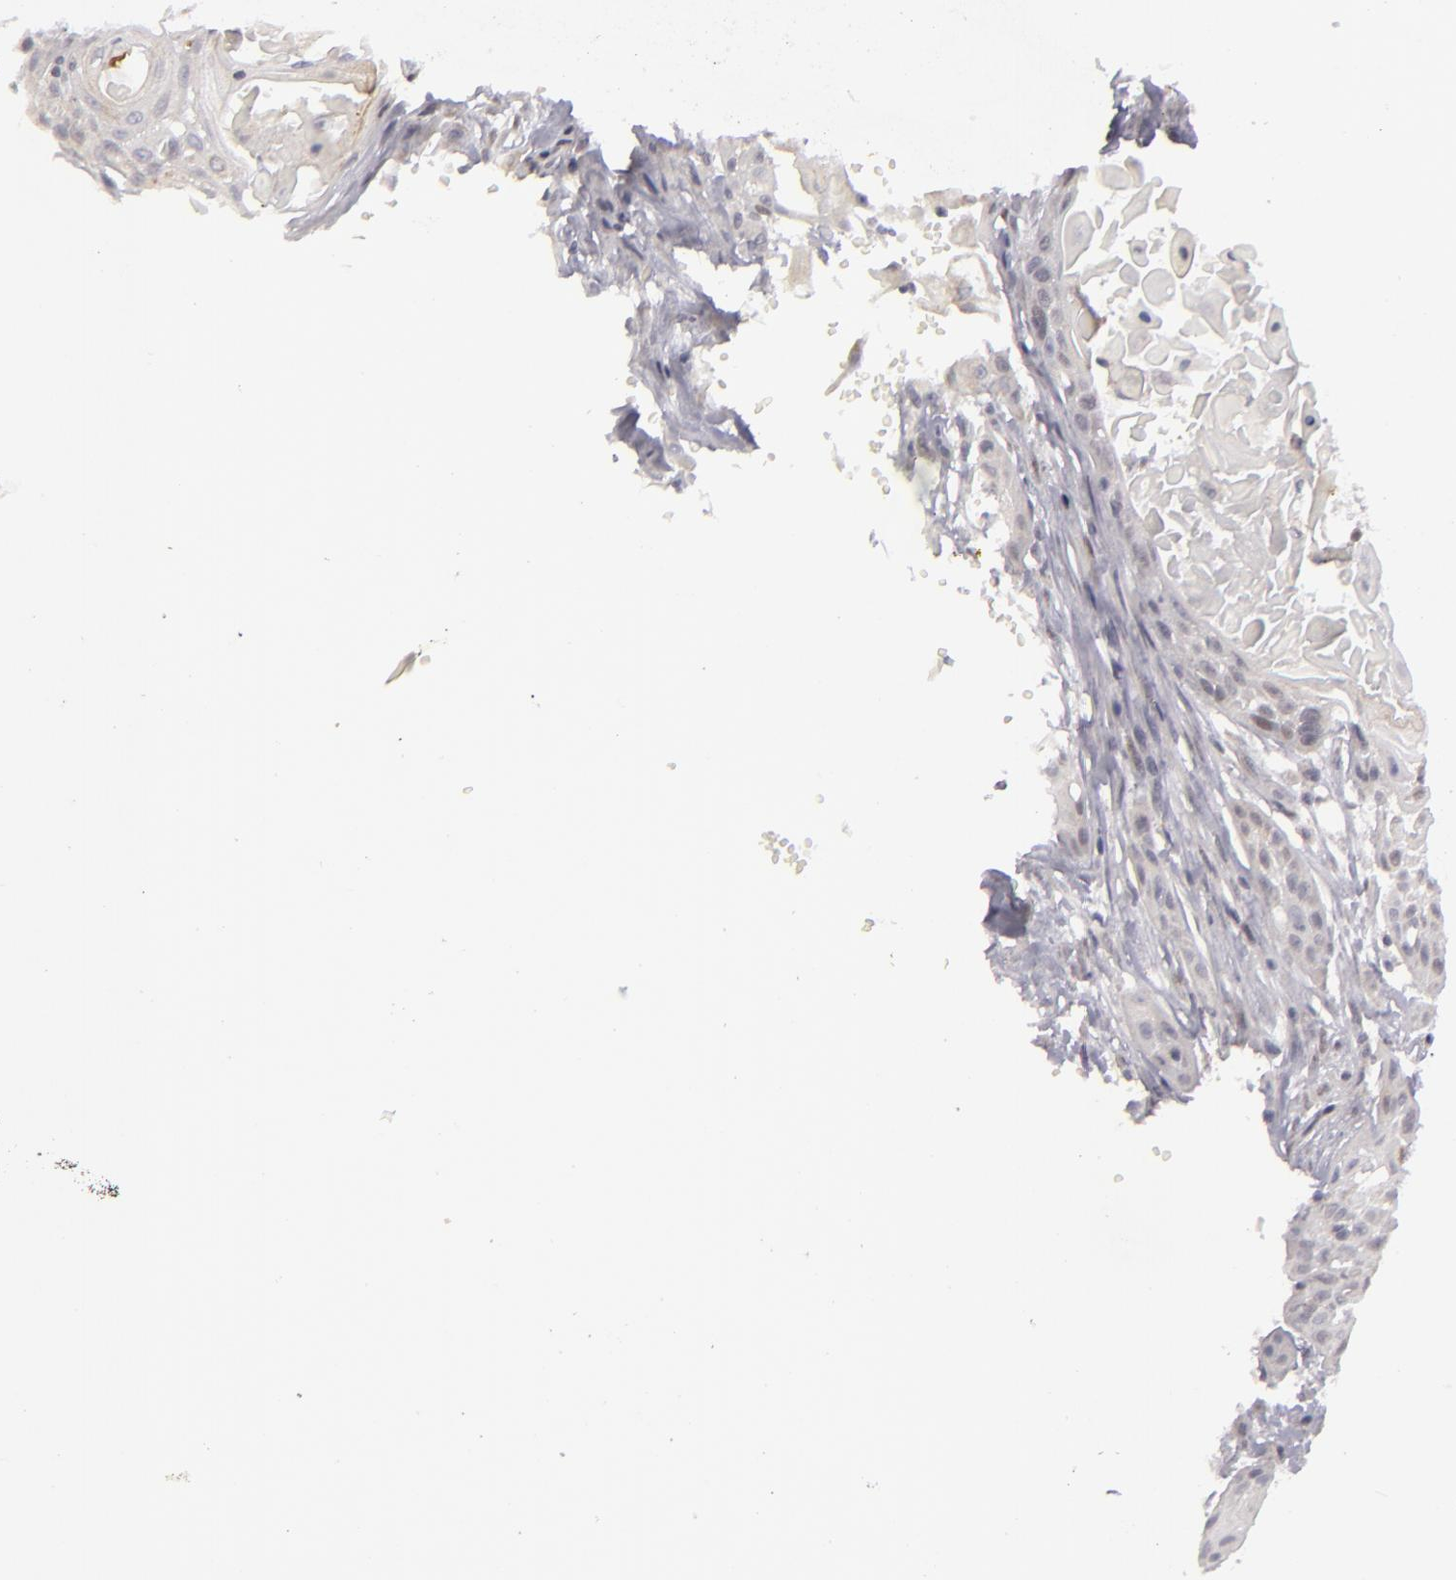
{"staining": {"intensity": "negative", "quantity": "none", "location": "none"}, "tissue": "head and neck cancer", "cell_type": "Tumor cells", "image_type": "cancer", "snomed": [{"axis": "morphology", "description": "Squamous cell carcinoma, NOS"}, {"axis": "morphology", "description": "Squamous cell carcinoma, metastatic, NOS"}, {"axis": "topography", "description": "Lymph node"}, {"axis": "topography", "description": "Salivary gland"}, {"axis": "topography", "description": "Head-Neck"}], "caption": "Immunohistochemistry (IHC) of human head and neck cancer (metastatic squamous cell carcinoma) displays no staining in tumor cells.", "gene": "SIX1", "patient": {"sex": "female", "age": 74}}